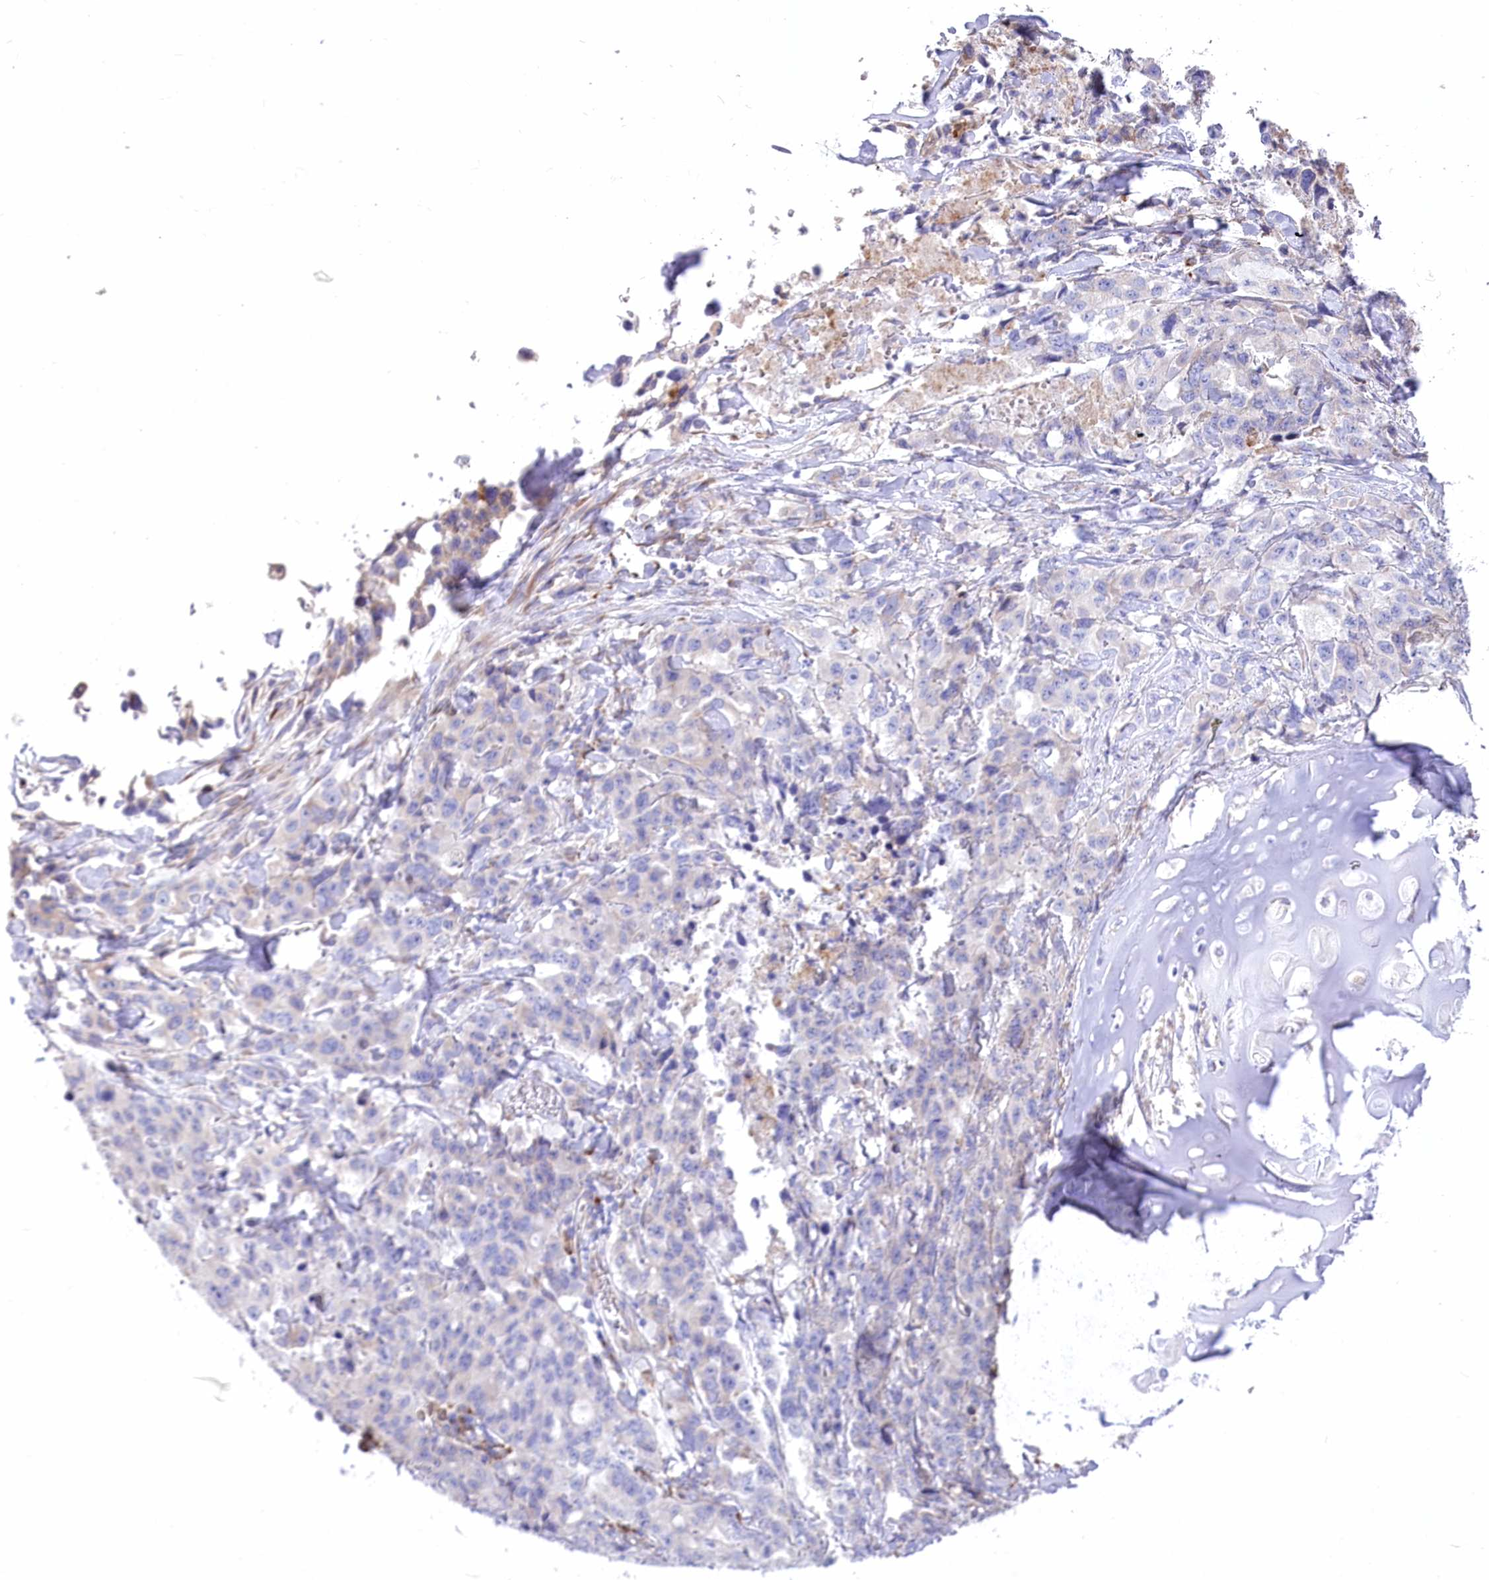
{"staining": {"intensity": "negative", "quantity": "none", "location": "none"}, "tissue": "lung cancer", "cell_type": "Tumor cells", "image_type": "cancer", "snomed": [{"axis": "morphology", "description": "Adenocarcinoma, NOS"}, {"axis": "topography", "description": "Lung"}], "caption": "Histopathology image shows no significant protein expression in tumor cells of adenocarcinoma (lung).", "gene": "STT3B", "patient": {"sex": "female", "age": 51}}